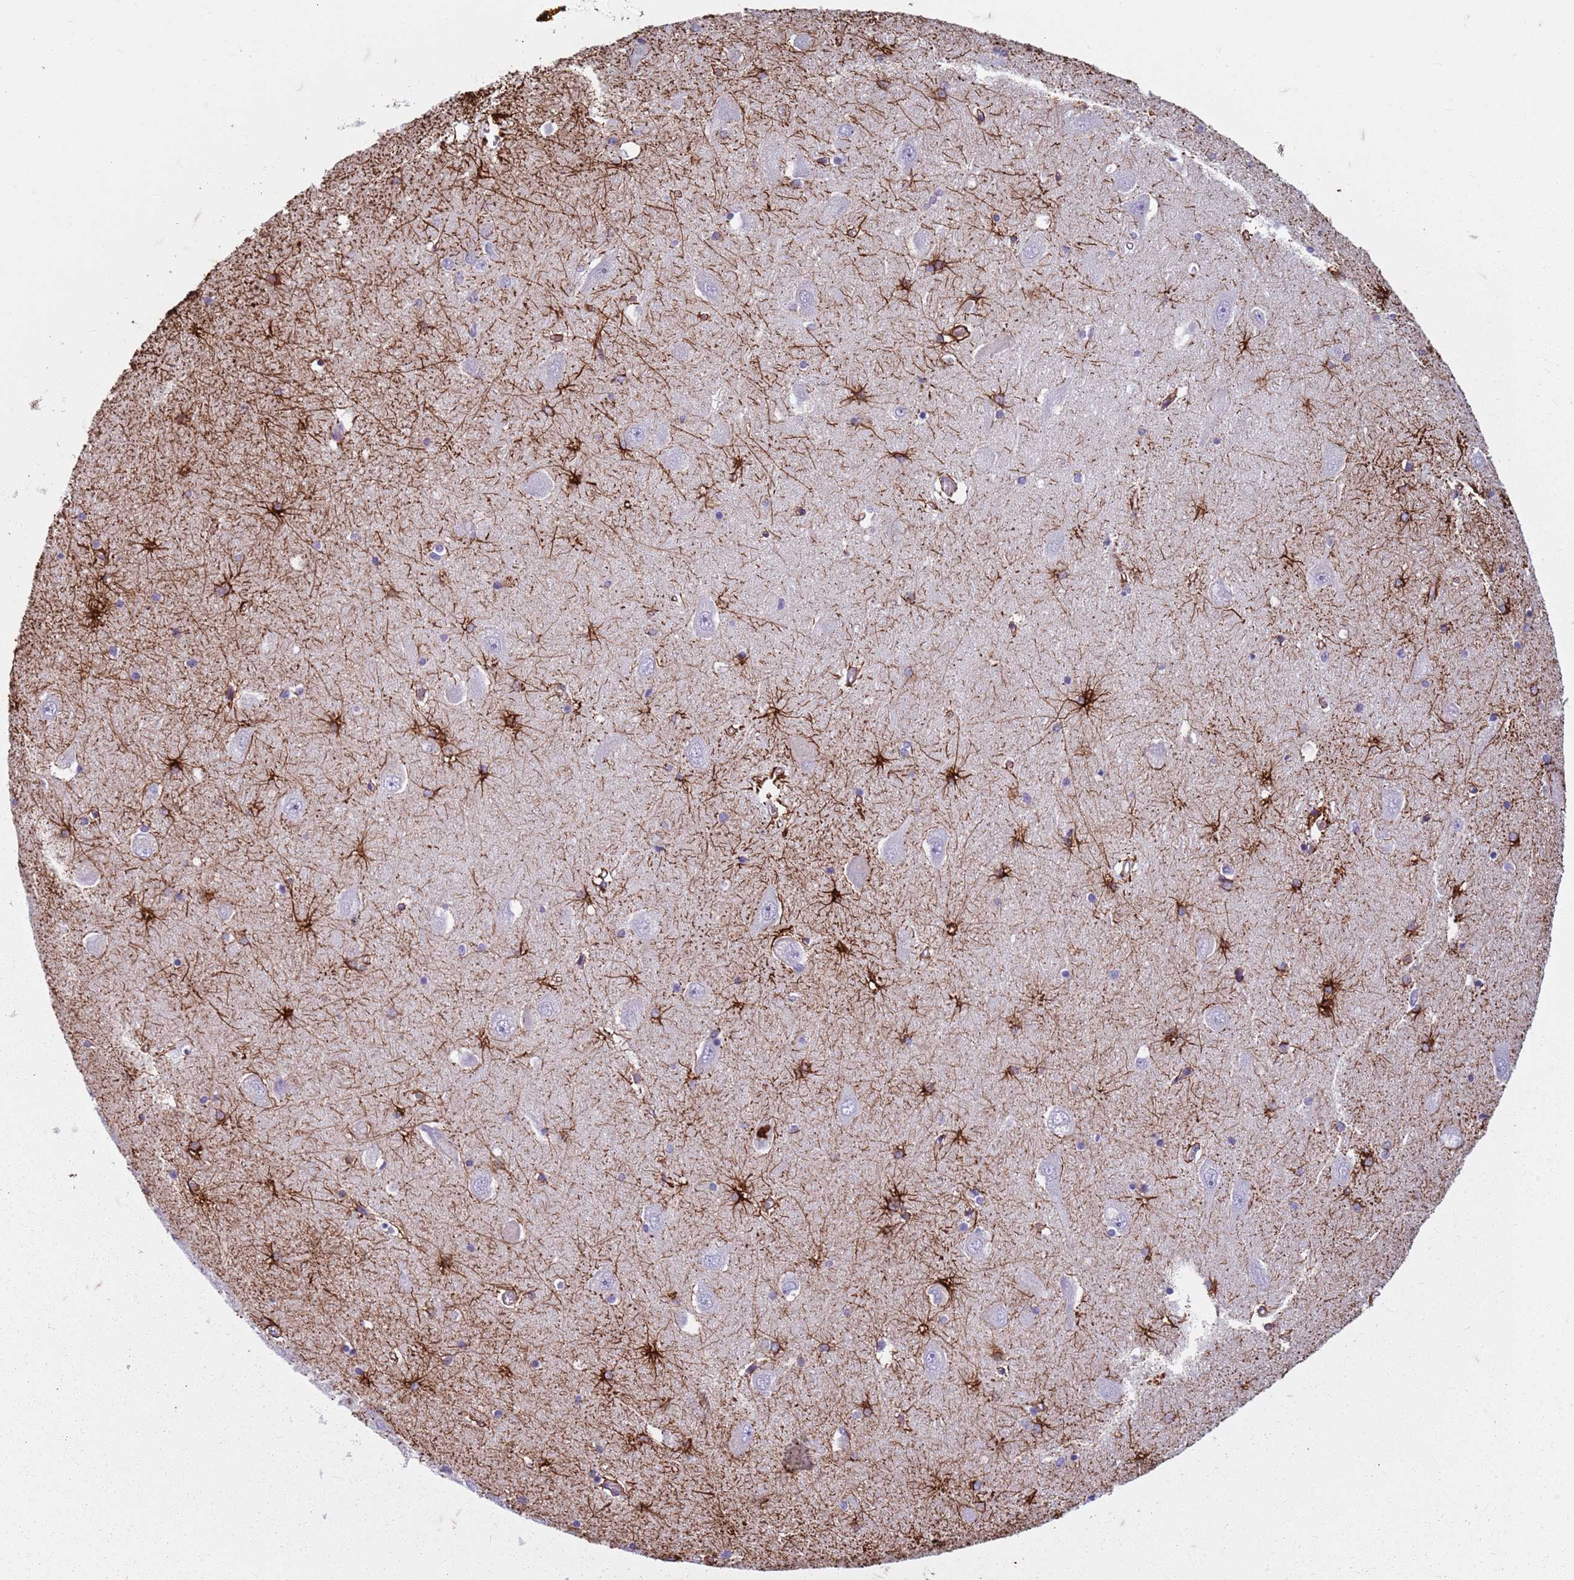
{"staining": {"intensity": "strong", "quantity": "<25%", "location": "cytoplasmic/membranous"}, "tissue": "hippocampus", "cell_type": "Glial cells", "image_type": "normal", "snomed": [{"axis": "morphology", "description": "Normal tissue, NOS"}, {"axis": "topography", "description": "Hippocampus"}], "caption": "Immunohistochemical staining of normal hippocampus displays strong cytoplasmic/membranous protein staining in approximately <25% of glial cells.", "gene": "TAS2R38", "patient": {"sex": "male", "age": 45}}